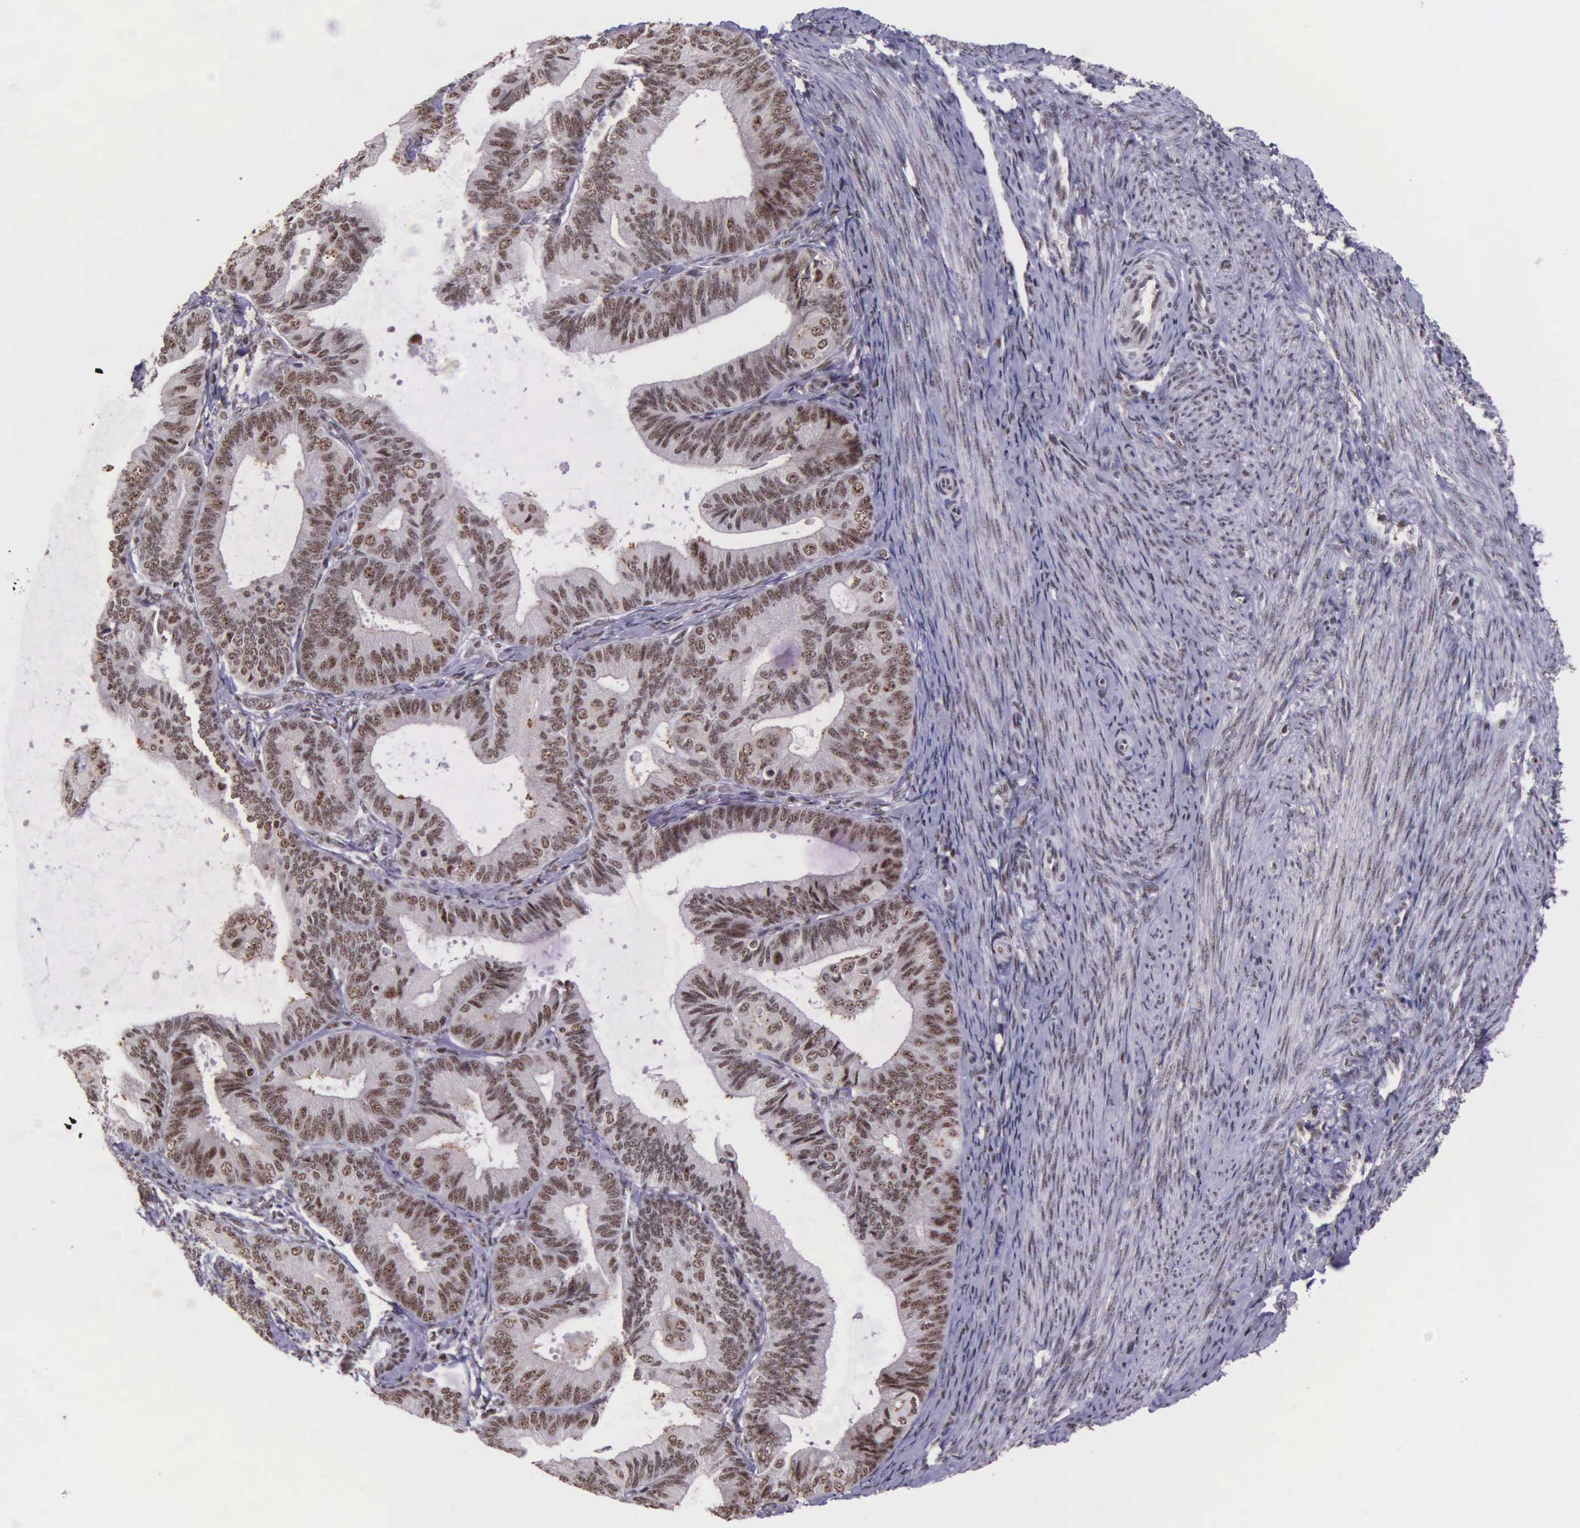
{"staining": {"intensity": "moderate", "quantity": ">75%", "location": "nuclear"}, "tissue": "endometrial cancer", "cell_type": "Tumor cells", "image_type": "cancer", "snomed": [{"axis": "morphology", "description": "Adenocarcinoma, NOS"}, {"axis": "topography", "description": "Endometrium"}], "caption": "Immunohistochemistry (IHC) micrograph of endometrial adenocarcinoma stained for a protein (brown), which shows medium levels of moderate nuclear staining in approximately >75% of tumor cells.", "gene": "FAM47A", "patient": {"sex": "female", "age": 63}}